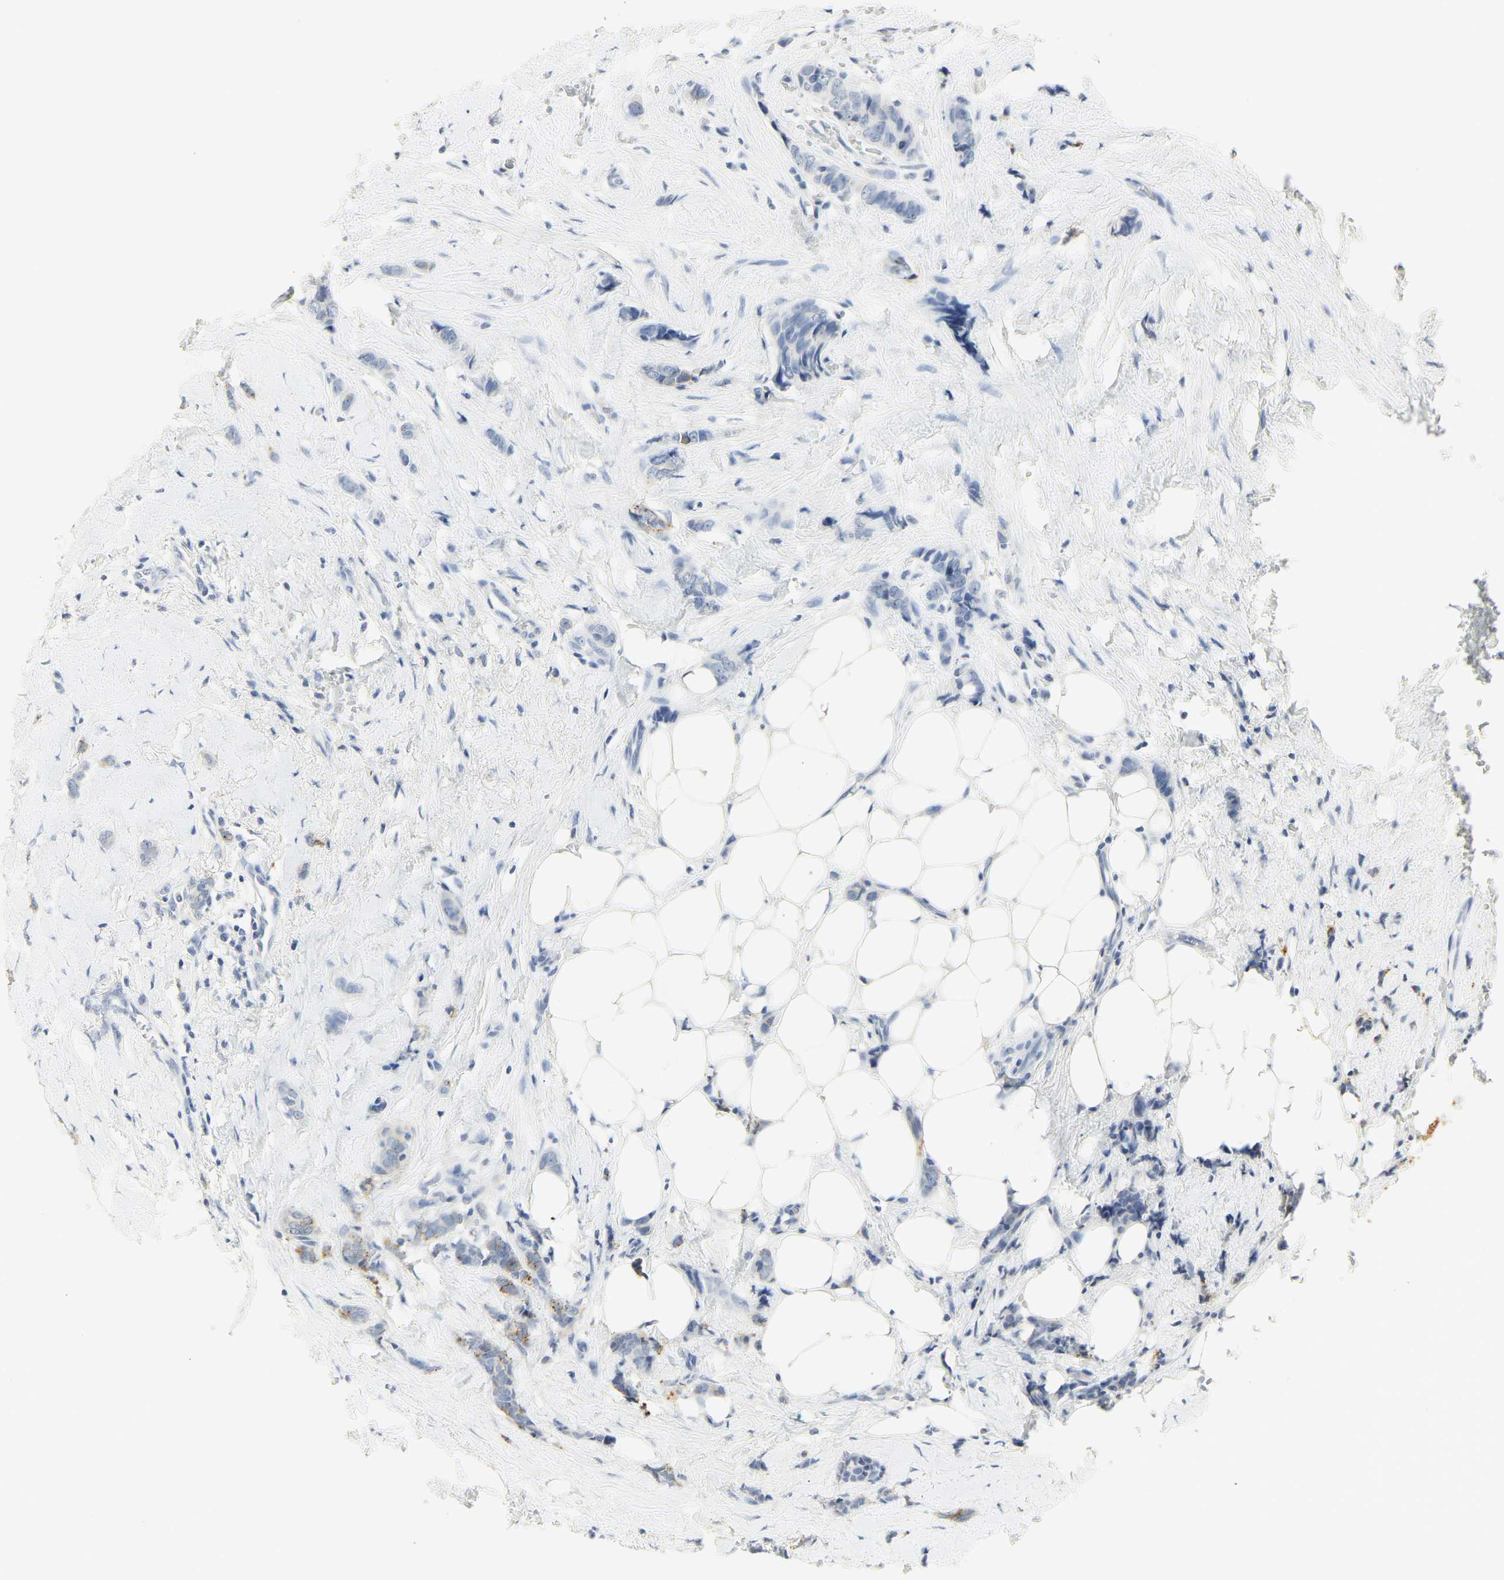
{"staining": {"intensity": "moderate", "quantity": "<25%", "location": "cytoplasmic/membranous"}, "tissue": "breast cancer", "cell_type": "Tumor cells", "image_type": "cancer", "snomed": [{"axis": "morphology", "description": "Lobular carcinoma"}, {"axis": "topography", "description": "Skin"}, {"axis": "topography", "description": "Breast"}], "caption": "Breast lobular carcinoma stained with a brown dye demonstrates moderate cytoplasmic/membranous positive expression in about <25% of tumor cells.", "gene": "CEACAM5", "patient": {"sex": "female", "age": 46}}